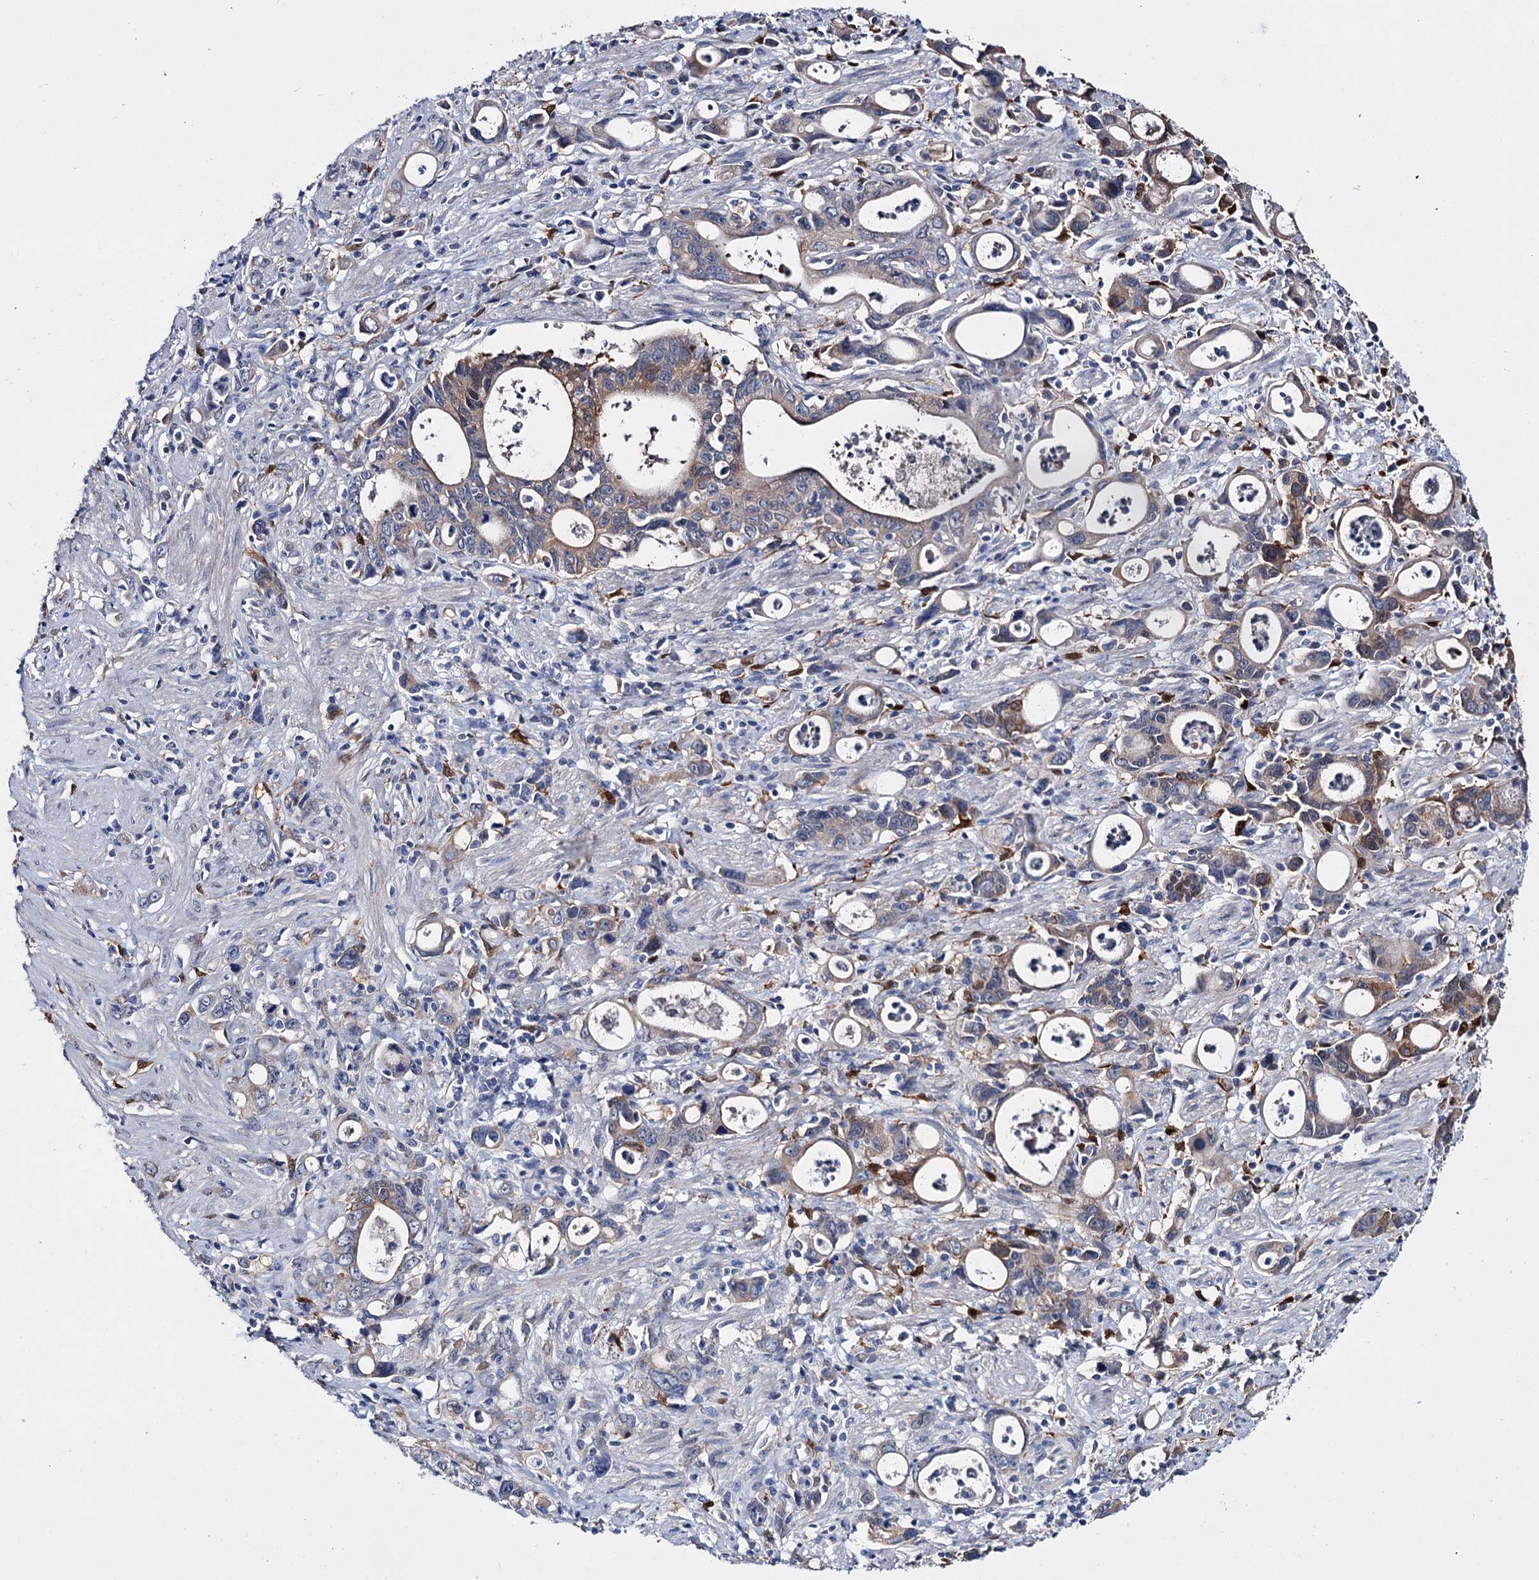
{"staining": {"intensity": "moderate", "quantity": "25%-75%", "location": "cytoplasmic/membranous"}, "tissue": "stomach cancer", "cell_type": "Tumor cells", "image_type": "cancer", "snomed": [{"axis": "morphology", "description": "Adenocarcinoma, NOS"}, {"axis": "topography", "description": "Stomach, lower"}], "caption": "Adenocarcinoma (stomach) stained for a protein reveals moderate cytoplasmic/membranous positivity in tumor cells. The staining was performed using DAB to visualize the protein expression in brown, while the nuclei were stained in blue with hematoxylin (Magnification: 20x).", "gene": "LYZL4", "patient": {"sex": "female", "age": 43}}